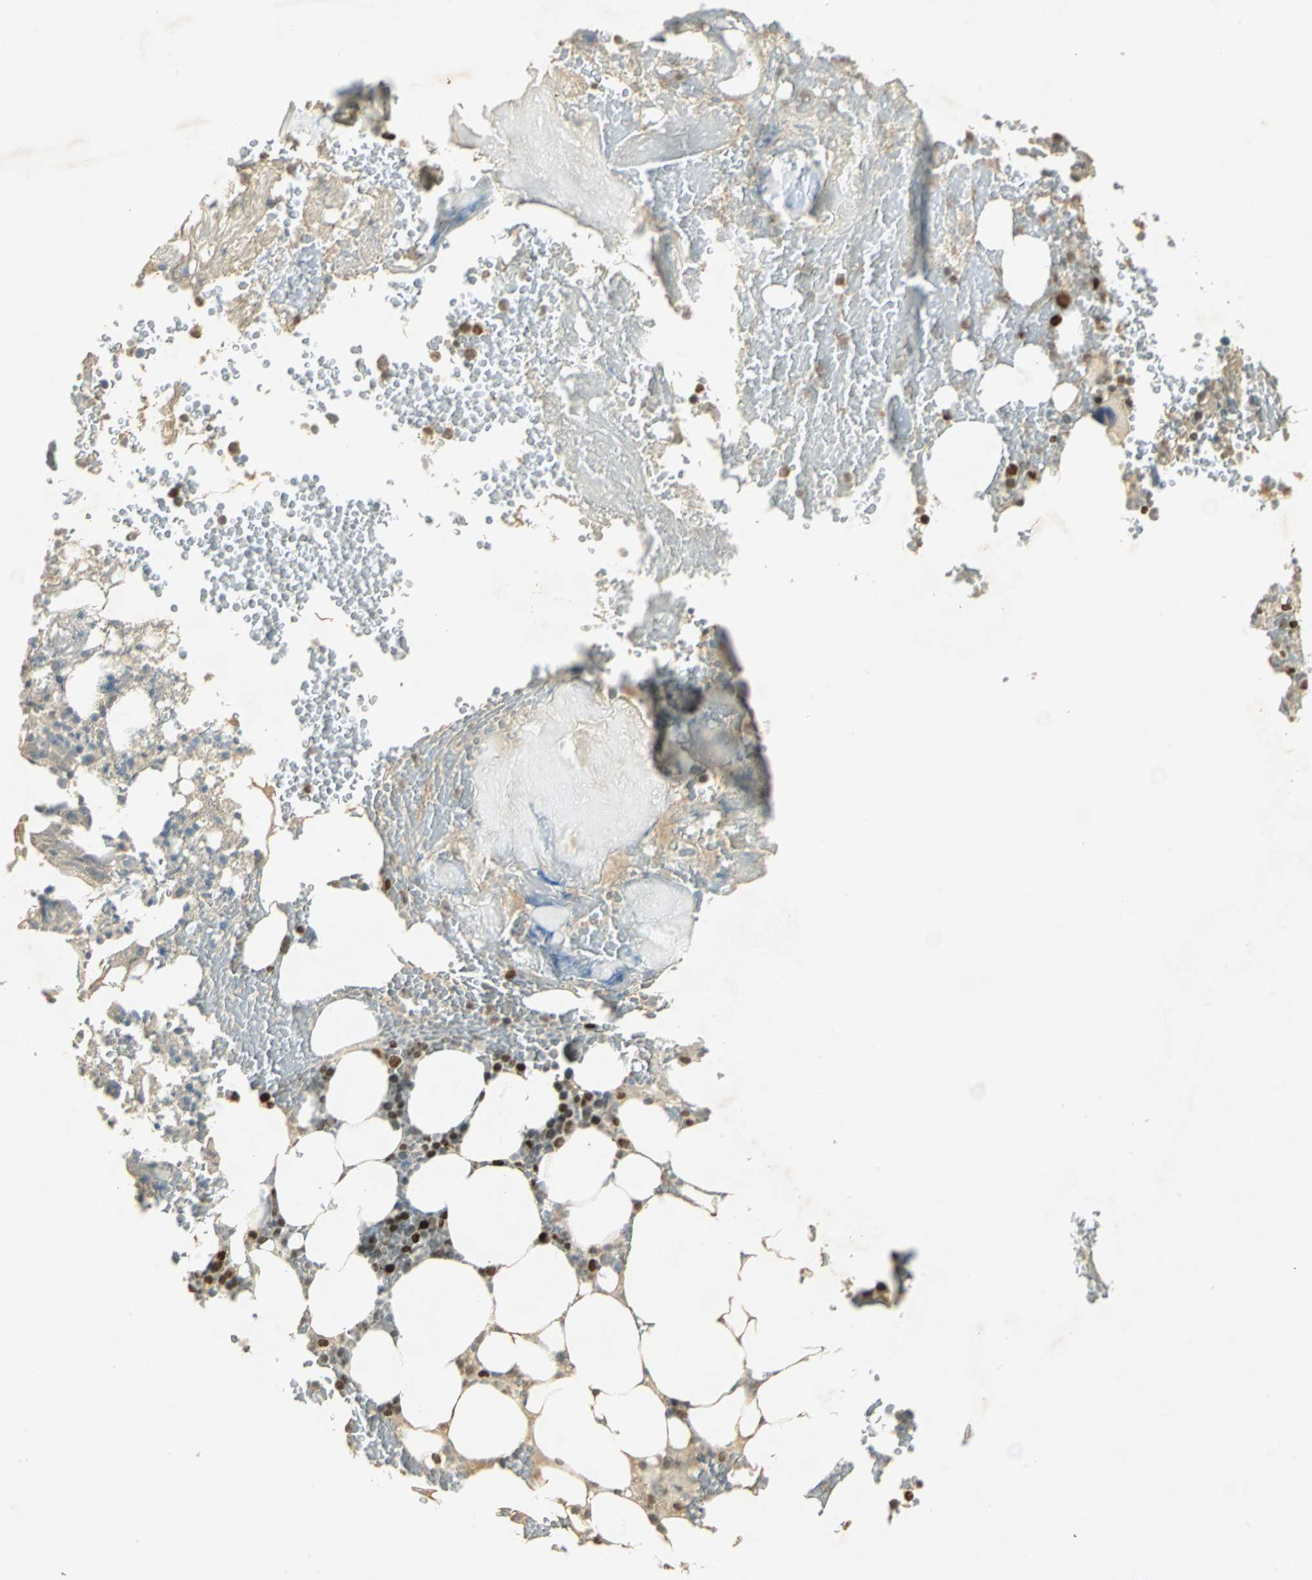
{"staining": {"intensity": "strong", "quantity": ">75%", "location": "nuclear"}, "tissue": "bone marrow", "cell_type": "Hematopoietic cells", "image_type": "normal", "snomed": [{"axis": "morphology", "description": "Normal tissue, NOS"}, {"axis": "topography", "description": "Bone marrow"}], "caption": "Hematopoietic cells demonstrate high levels of strong nuclear staining in about >75% of cells in normal human bone marrow. The protein of interest is shown in brown color, while the nuclei are stained blue.", "gene": "AK6", "patient": {"sex": "female", "age": 66}}